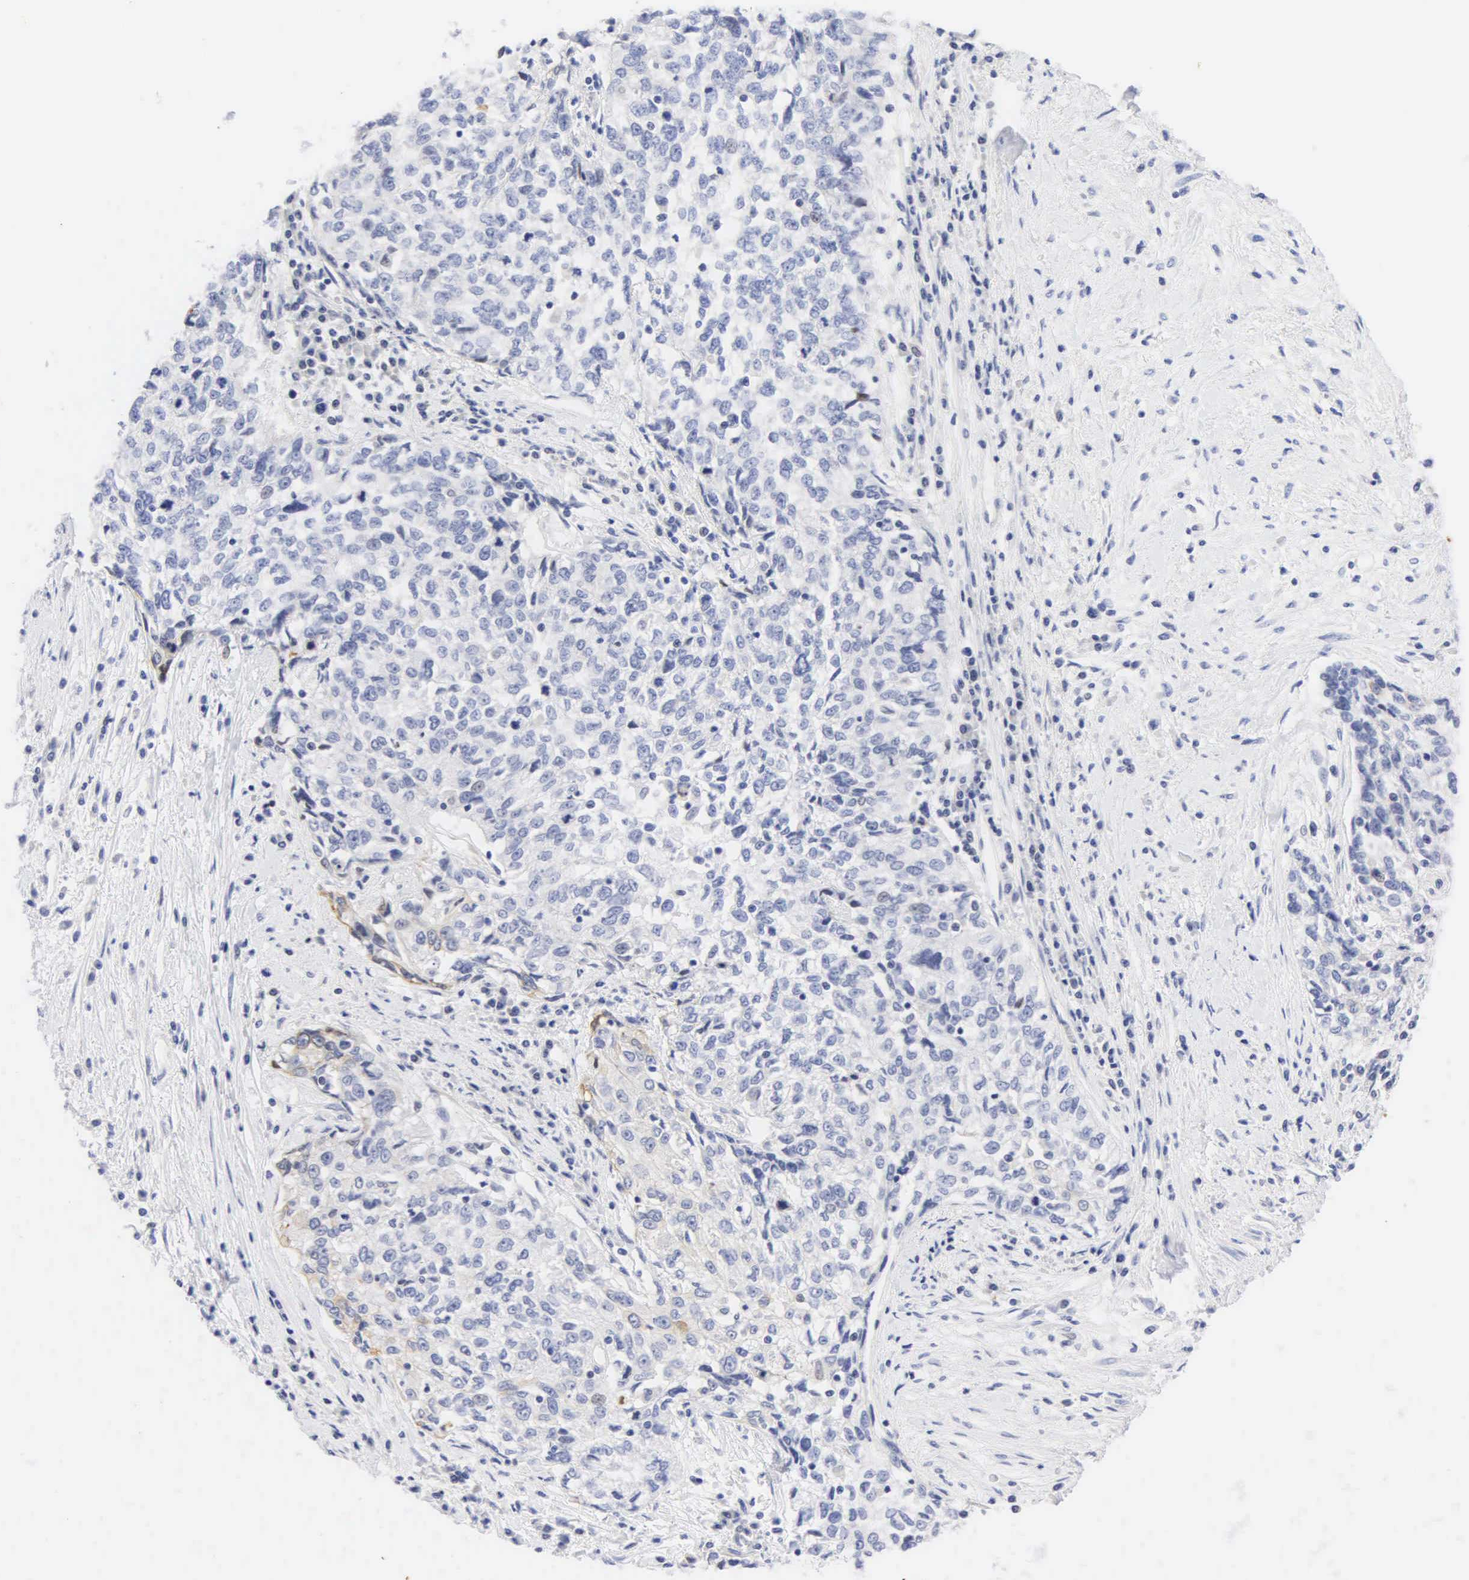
{"staining": {"intensity": "negative", "quantity": "none", "location": "none"}, "tissue": "cervical cancer", "cell_type": "Tumor cells", "image_type": "cancer", "snomed": [{"axis": "morphology", "description": "Squamous cell carcinoma, NOS"}, {"axis": "topography", "description": "Cervix"}], "caption": "A histopathology image of human cervical squamous cell carcinoma is negative for staining in tumor cells.", "gene": "PGR", "patient": {"sex": "female", "age": 57}}